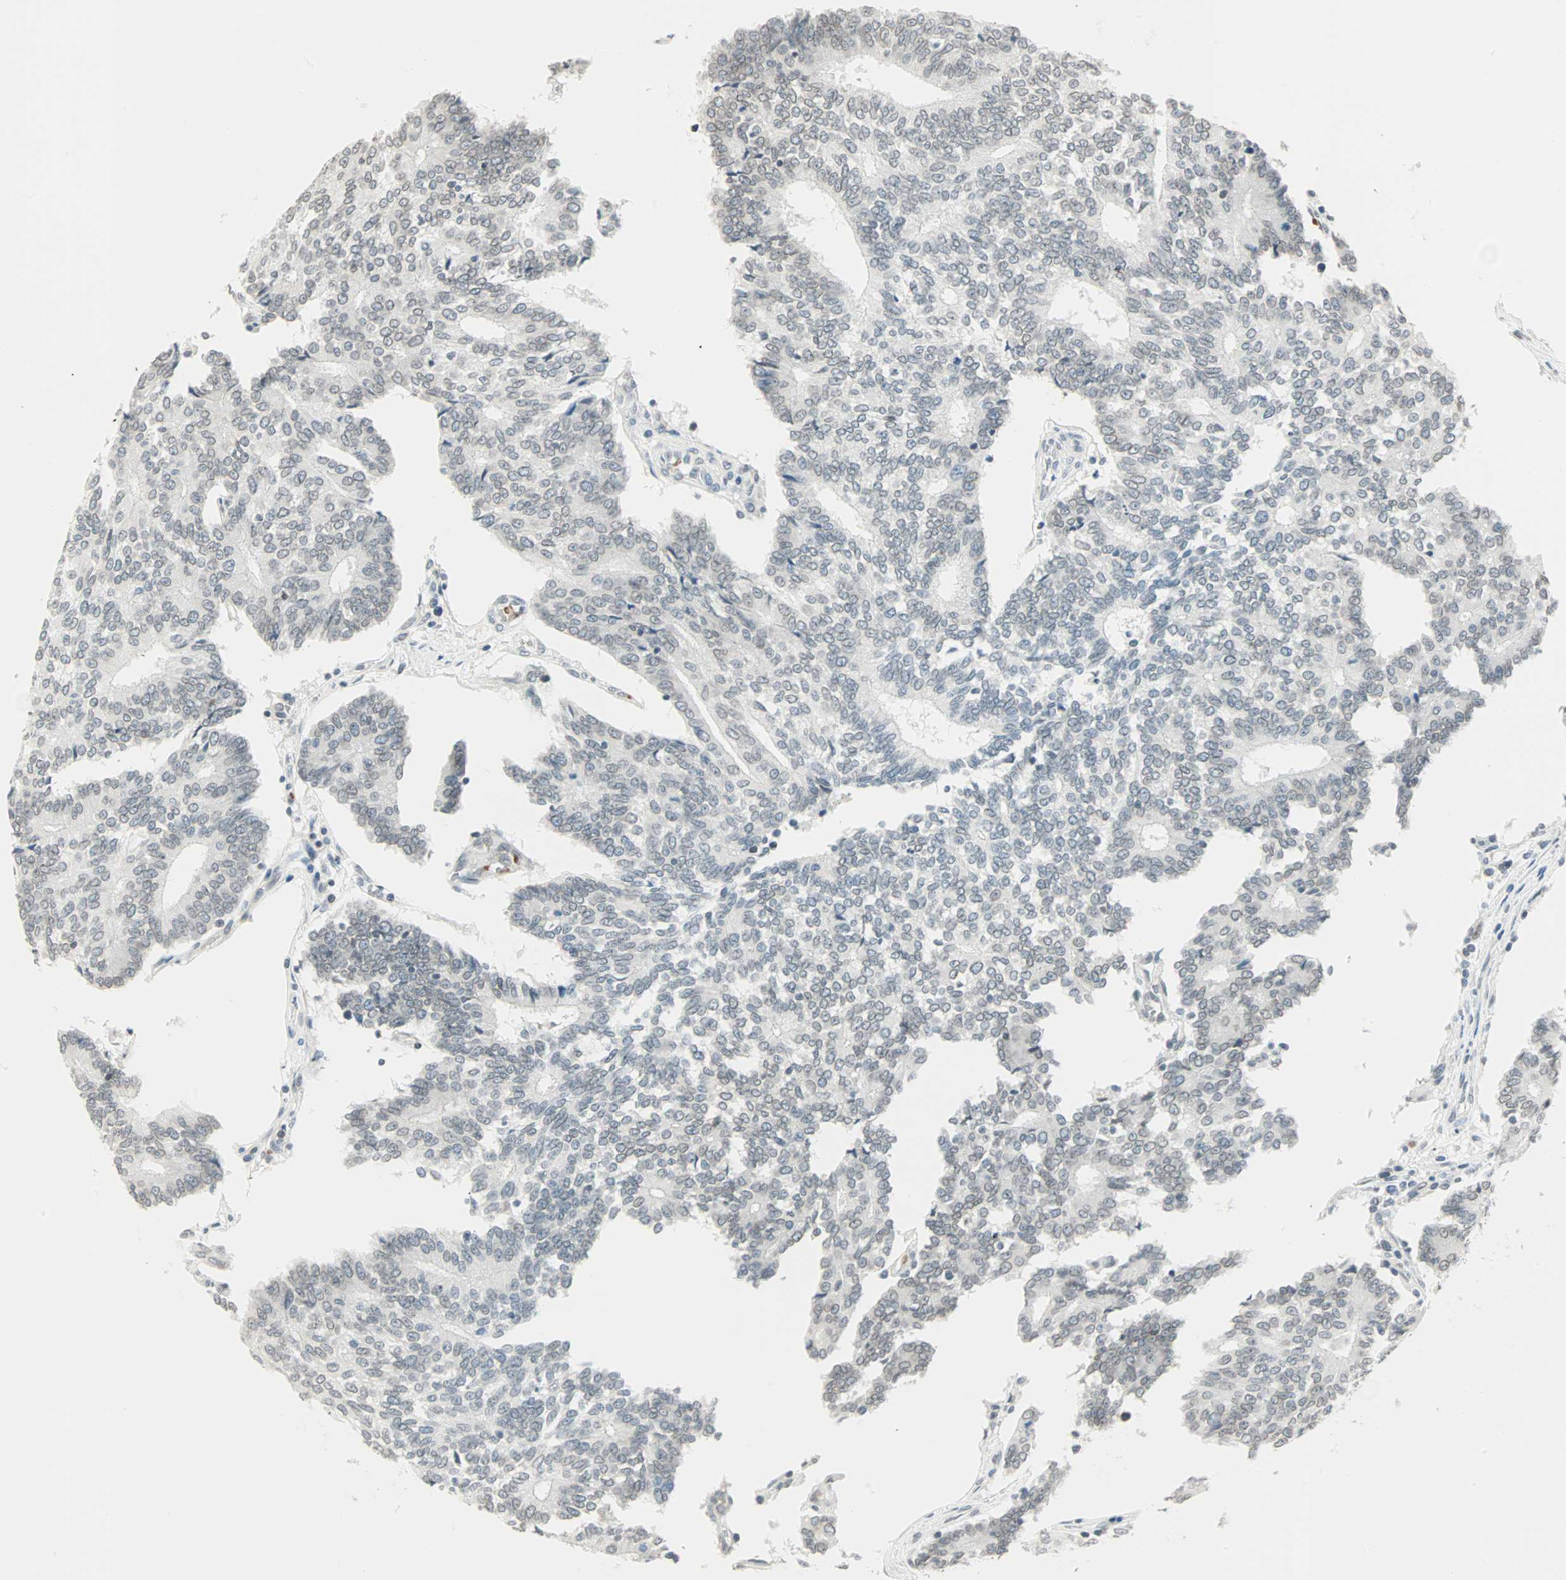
{"staining": {"intensity": "negative", "quantity": "none", "location": "none"}, "tissue": "prostate cancer", "cell_type": "Tumor cells", "image_type": "cancer", "snomed": [{"axis": "morphology", "description": "Adenocarcinoma, High grade"}, {"axis": "topography", "description": "Prostate"}], "caption": "Tumor cells show no significant protein positivity in prostate high-grade adenocarcinoma.", "gene": "BCAN", "patient": {"sex": "male", "age": 55}}